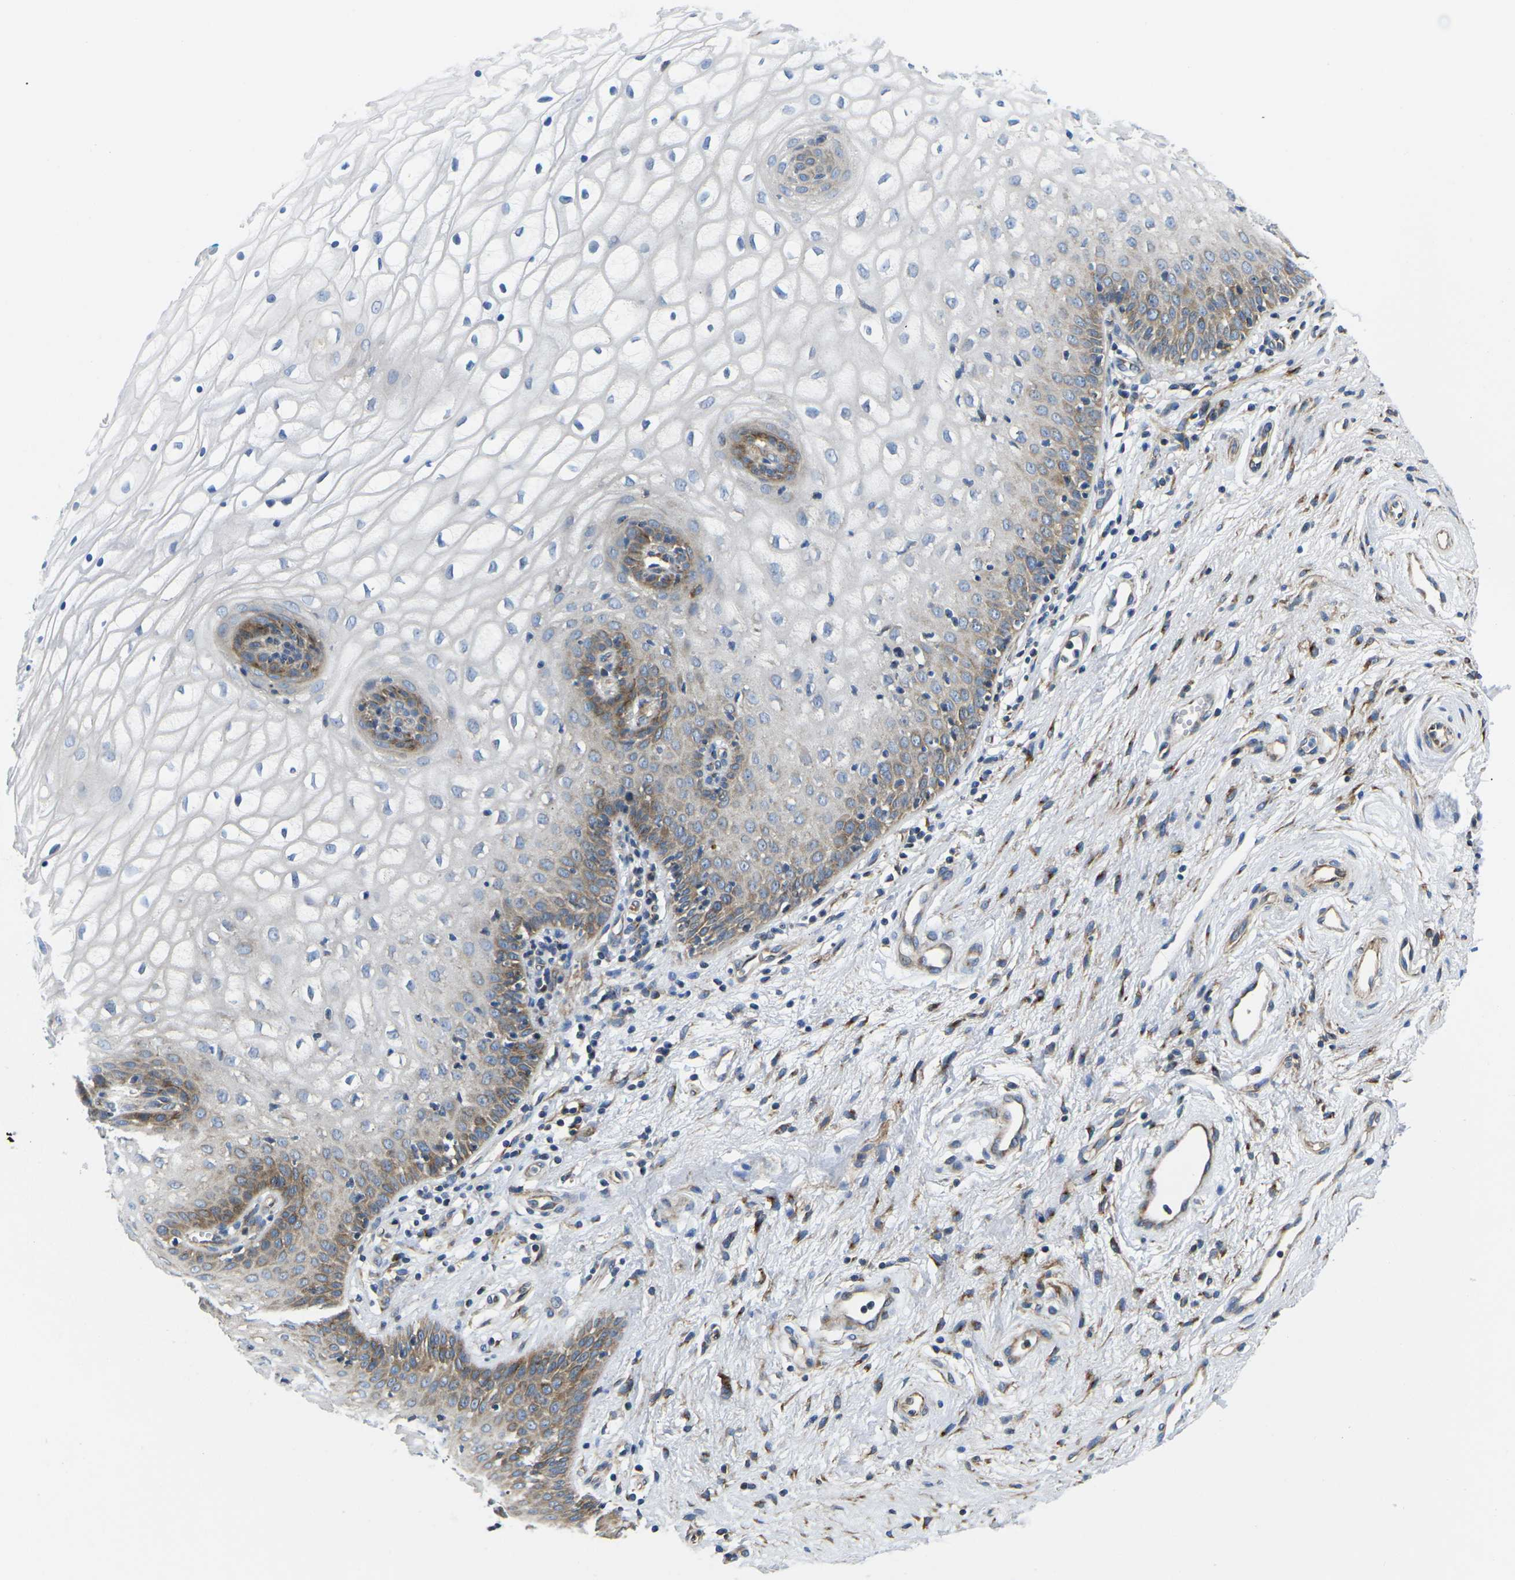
{"staining": {"intensity": "moderate", "quantity": "<25%", "location": "cytoplasmic/membranous"}, "tissue": "vagina", "cell_type": "Squamous epithelial cells", "image_type": "normal", "snomed": [{"axis": "morphology", "description": "Normal tissue, NOS"}, {"axis": "topography", "description": "Vagina"}], "caption": "Immunohistochemistry image of benign vagina: vagina stained using immunohistochemistry reveals low levels of moderate protein expression localized specifically in the cytoplasmic/membranous of squamous epithelial cells, appearing as a cytoplasmic/membranous brown color.", "gene": "TMEFF2", "patient": {"sex": "female", "age": 34}}